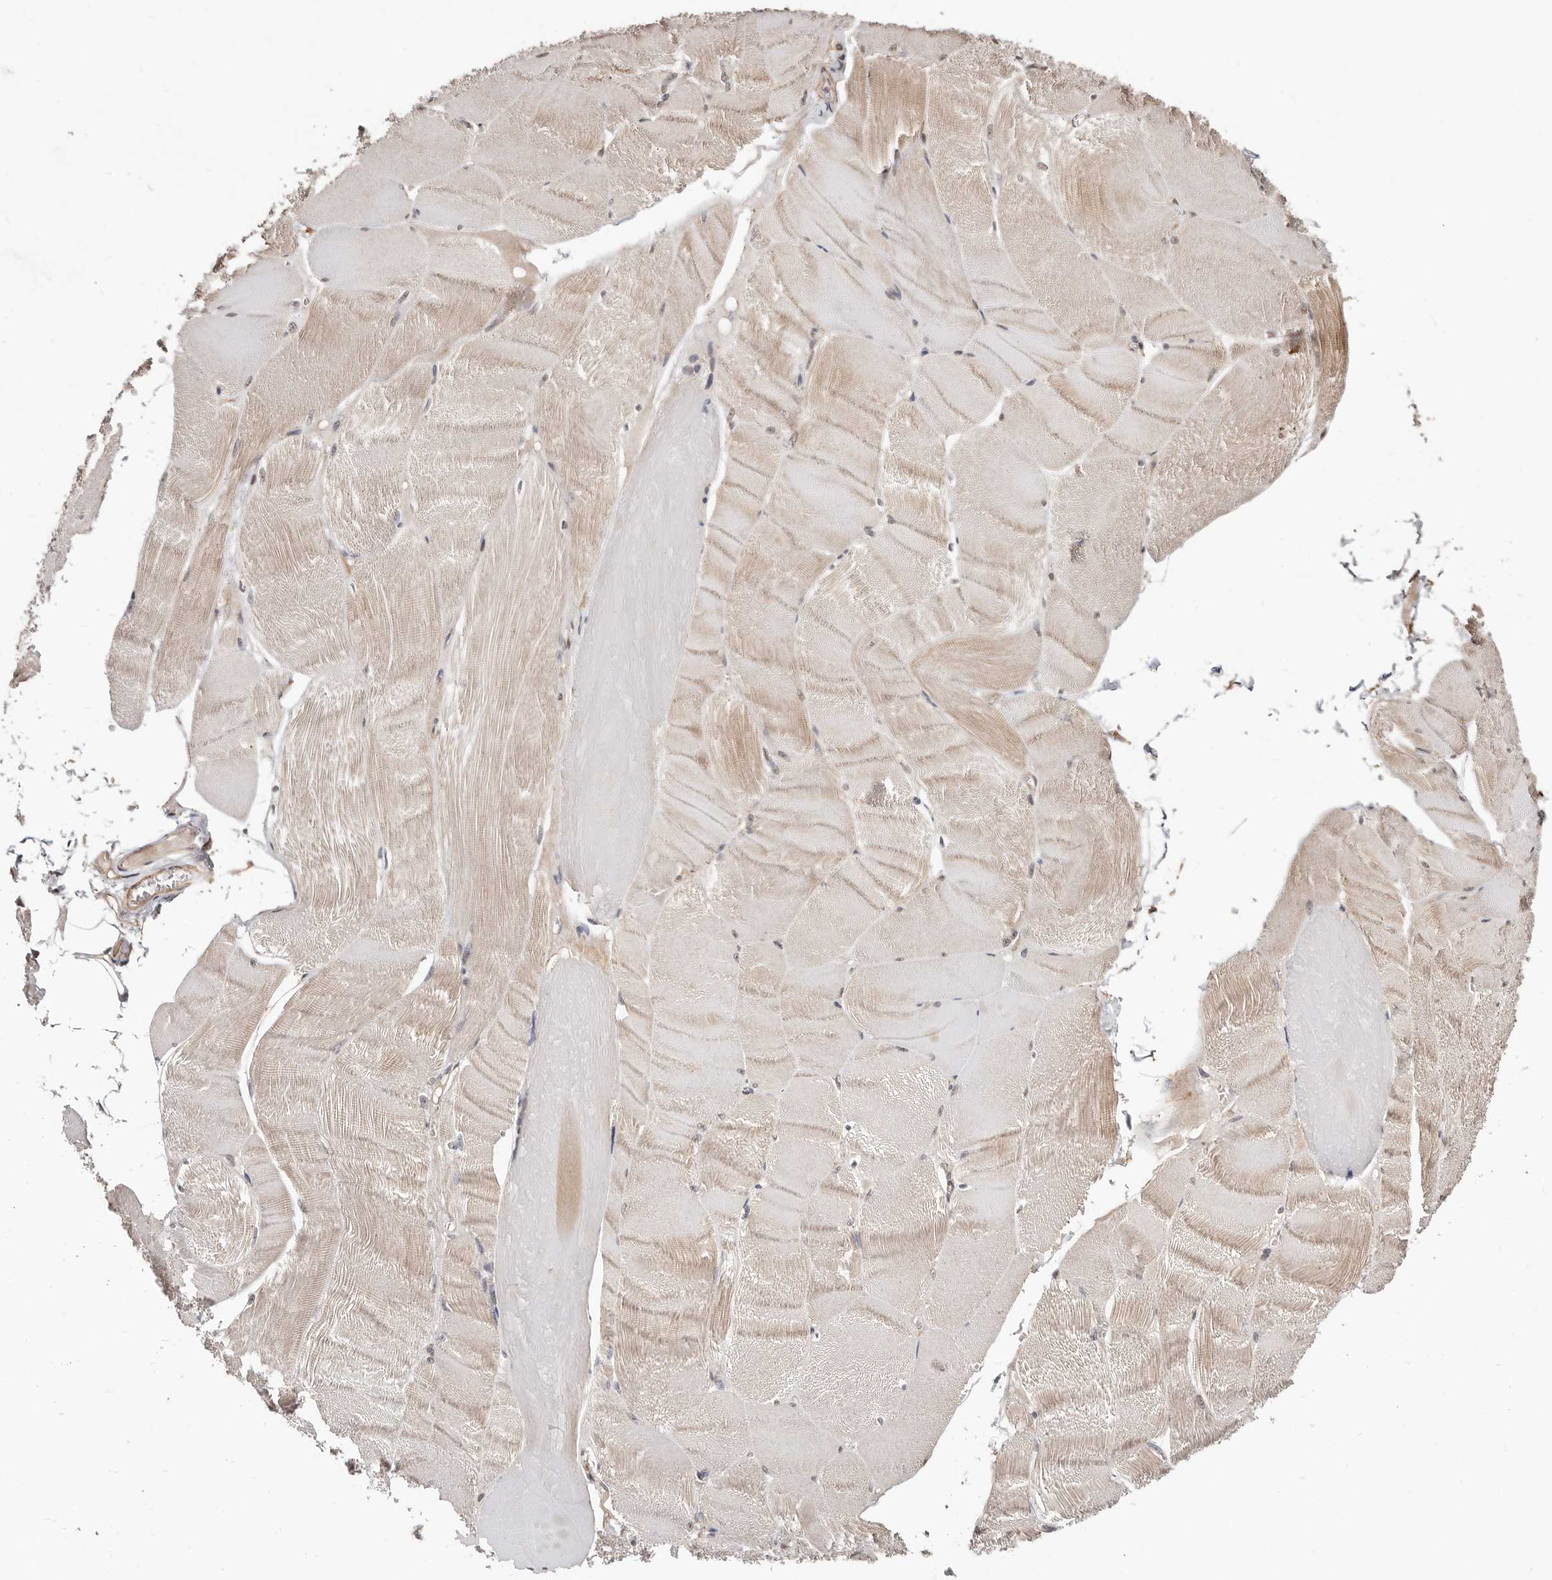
{"staining": {"intensity": "weak", "quantity": "25%-75%", "location": "cytoplasmic/membranous"}, "tissue": "skeletal muscle", "cell_type": "Myocytes", "image_type": "normal", "snomed": [{"axis": "morphology", "description": "Normal tissue, NOS"}, {"axis": "morphology", "description": "Basal cell carcinoma"}, {"axis": "topography", "description": "Skeletal muscle"}], "caption": "Immunohistochemistry (DAB) staining of unremarkable skeletal muscle shows weak cytoplasmic/membranous protein expression in approximately 25%-75% of myocytes. The staining is performed using DAB (3,3'-diaminobenzidine) brown chromogen to label protein expression. The nuclei are counter-stained blue using hematoxylin.", "gene": "TRIP13", "patient": {"sex": "female", "age": 64}}